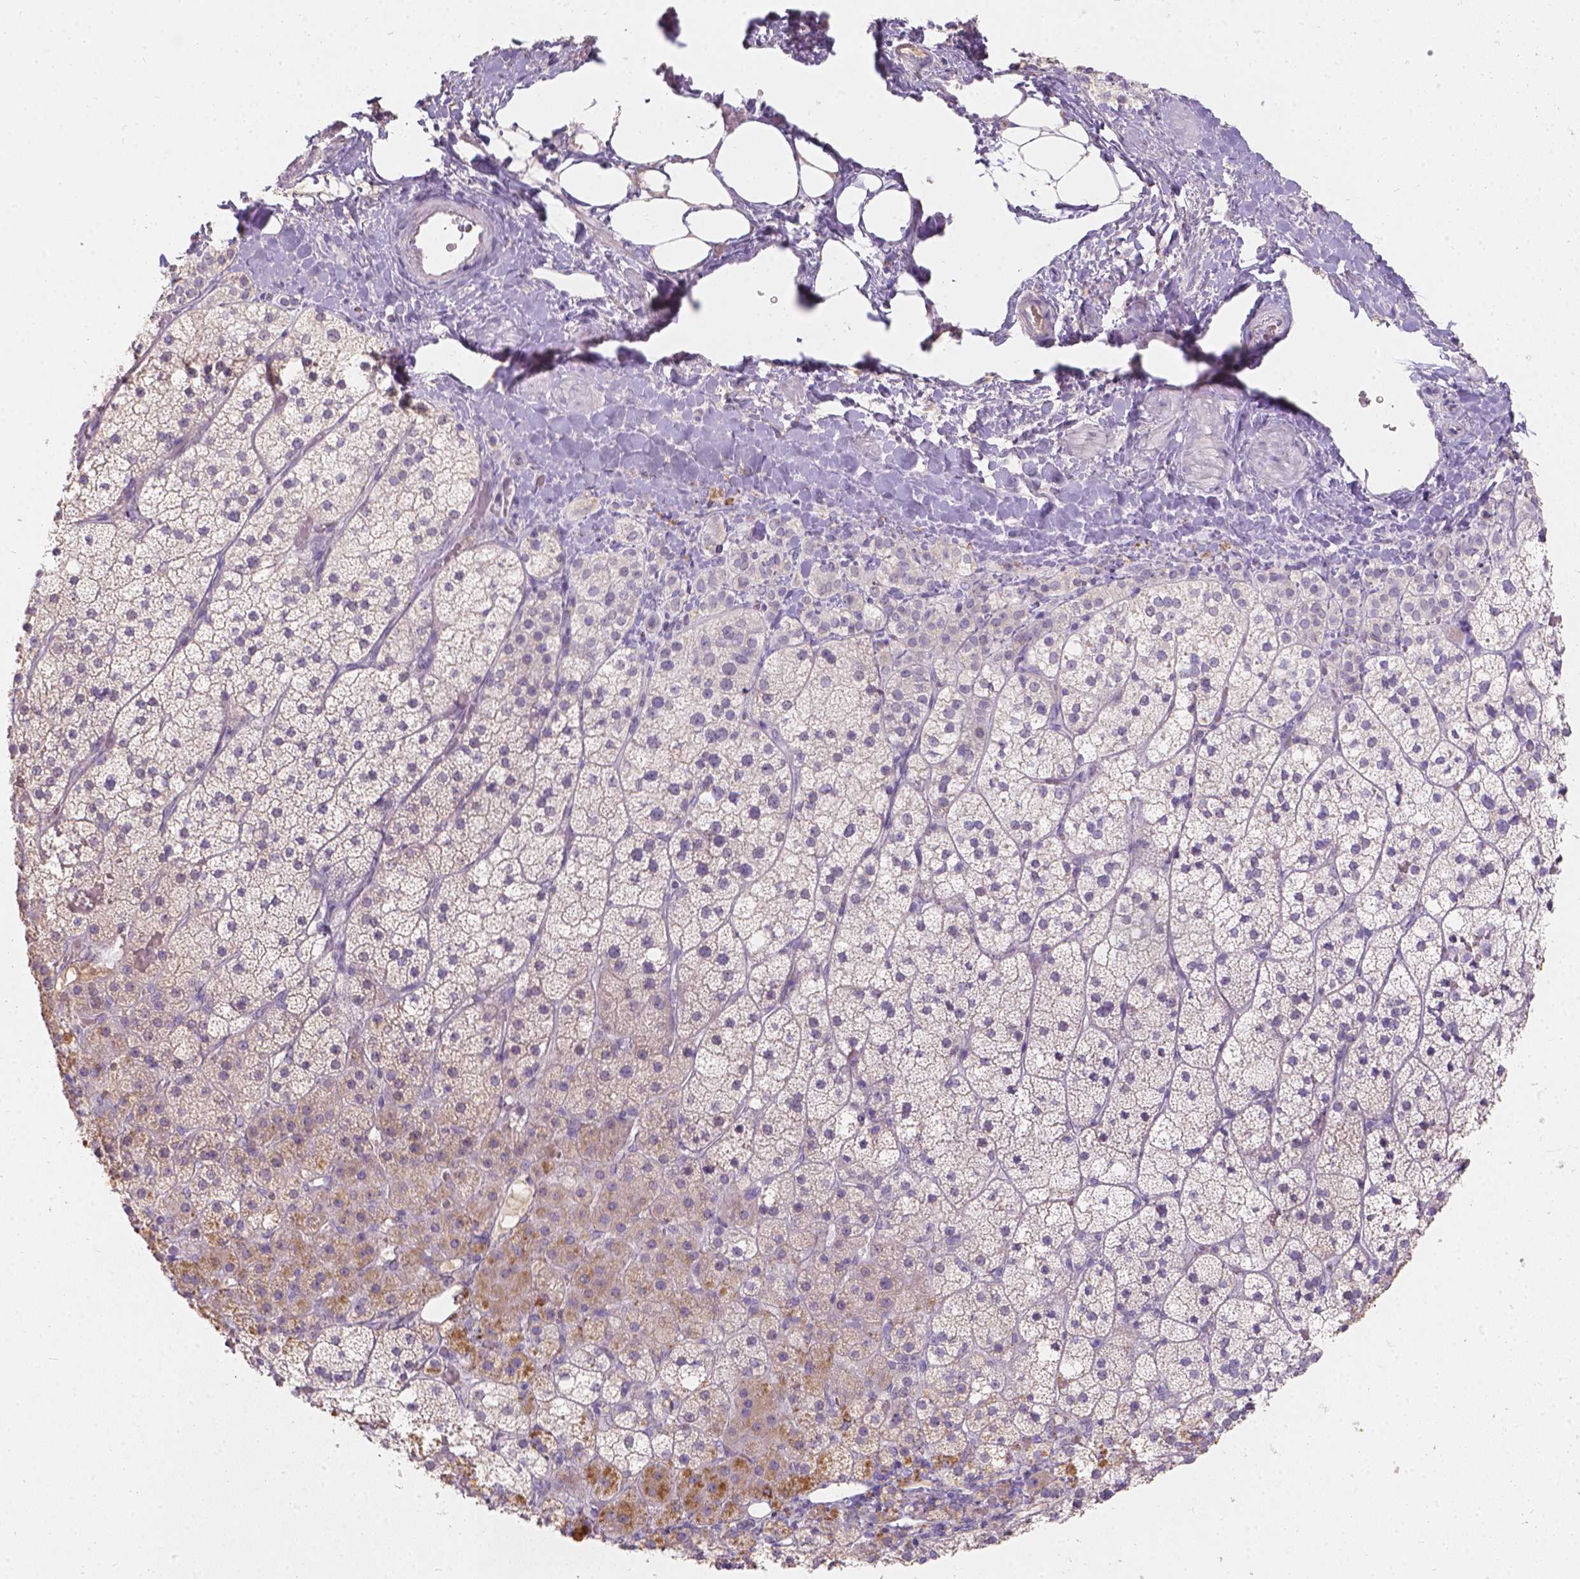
{"staining": {"intensity": "weak", "quantity": "<25%", "location": "cytoplasmic/membranous"}, "tissue": "adrenal gland", "cell_type": "Glandular cells", "image_type": "normal", "snomed": [{"axis": "morphology", "description": "Normal tissue, NOS"}, {"axis": "topography", "description": "Adrenal gland"}], "caption": "This is a histopathology image of IHC staining of unremarkable adrenal gland, which shows no staining in glandular cells.", "gene": "DCAF4L1", "patient": {"sex": "male", "age": 53}}